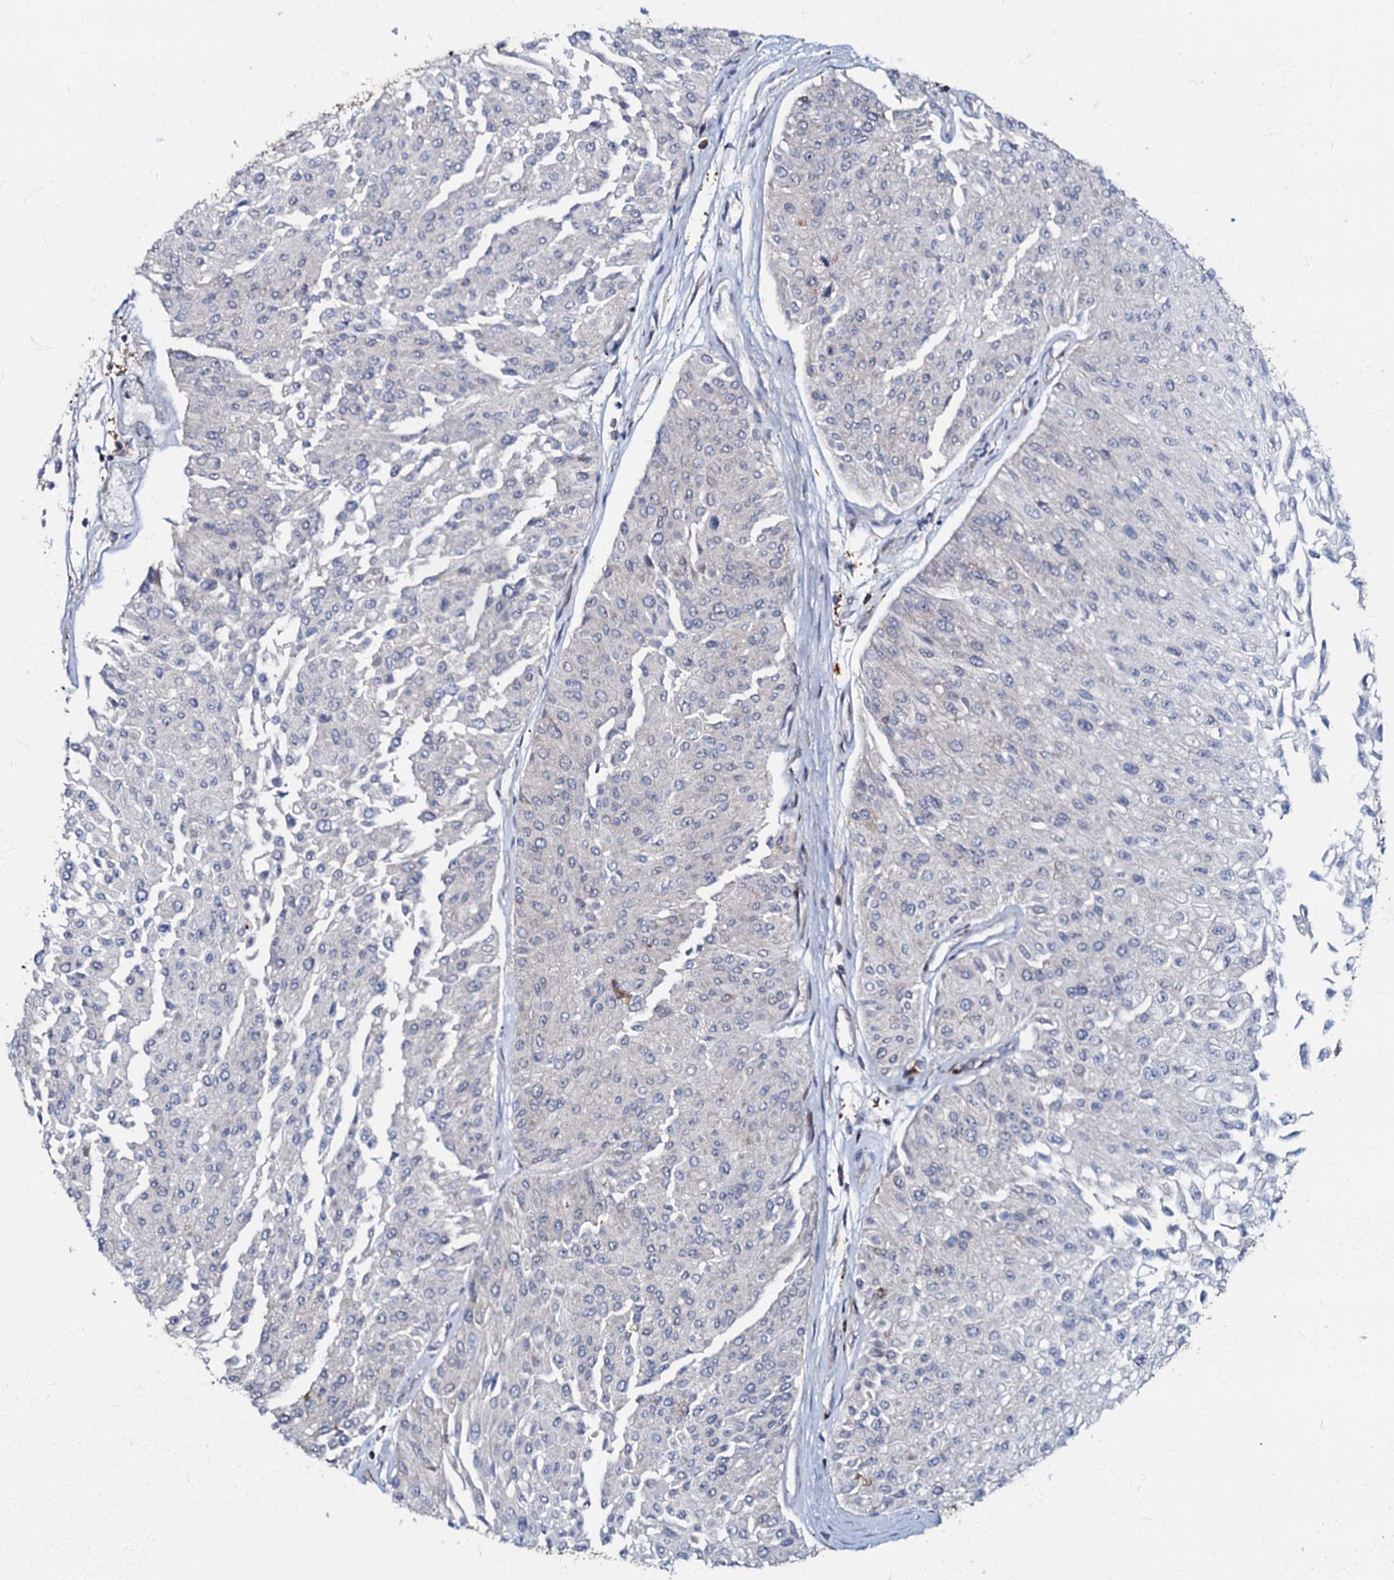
{"staining": {"intensity": "negative", "quantity": "none", "location": "none"}, "tissue": "urothelial cancer", "cell_type": "Tumor cells", "image_type": "cancer", "snomed": [{"axis": "morphology", "description": "Urothelial carcinoma, Low grade"}, {"axis": "topography", "description": "Urinary bladder"}], "caption": "Immunohistochemistry (IHC) of urothelial cancer shows no expression in tumor cells. (DAB immunohistochemistry (IHC) visualized using brightfield microscopy, high magnification).", "gene": "OSBP", "patient": {"sex": "male", "age": 67}}